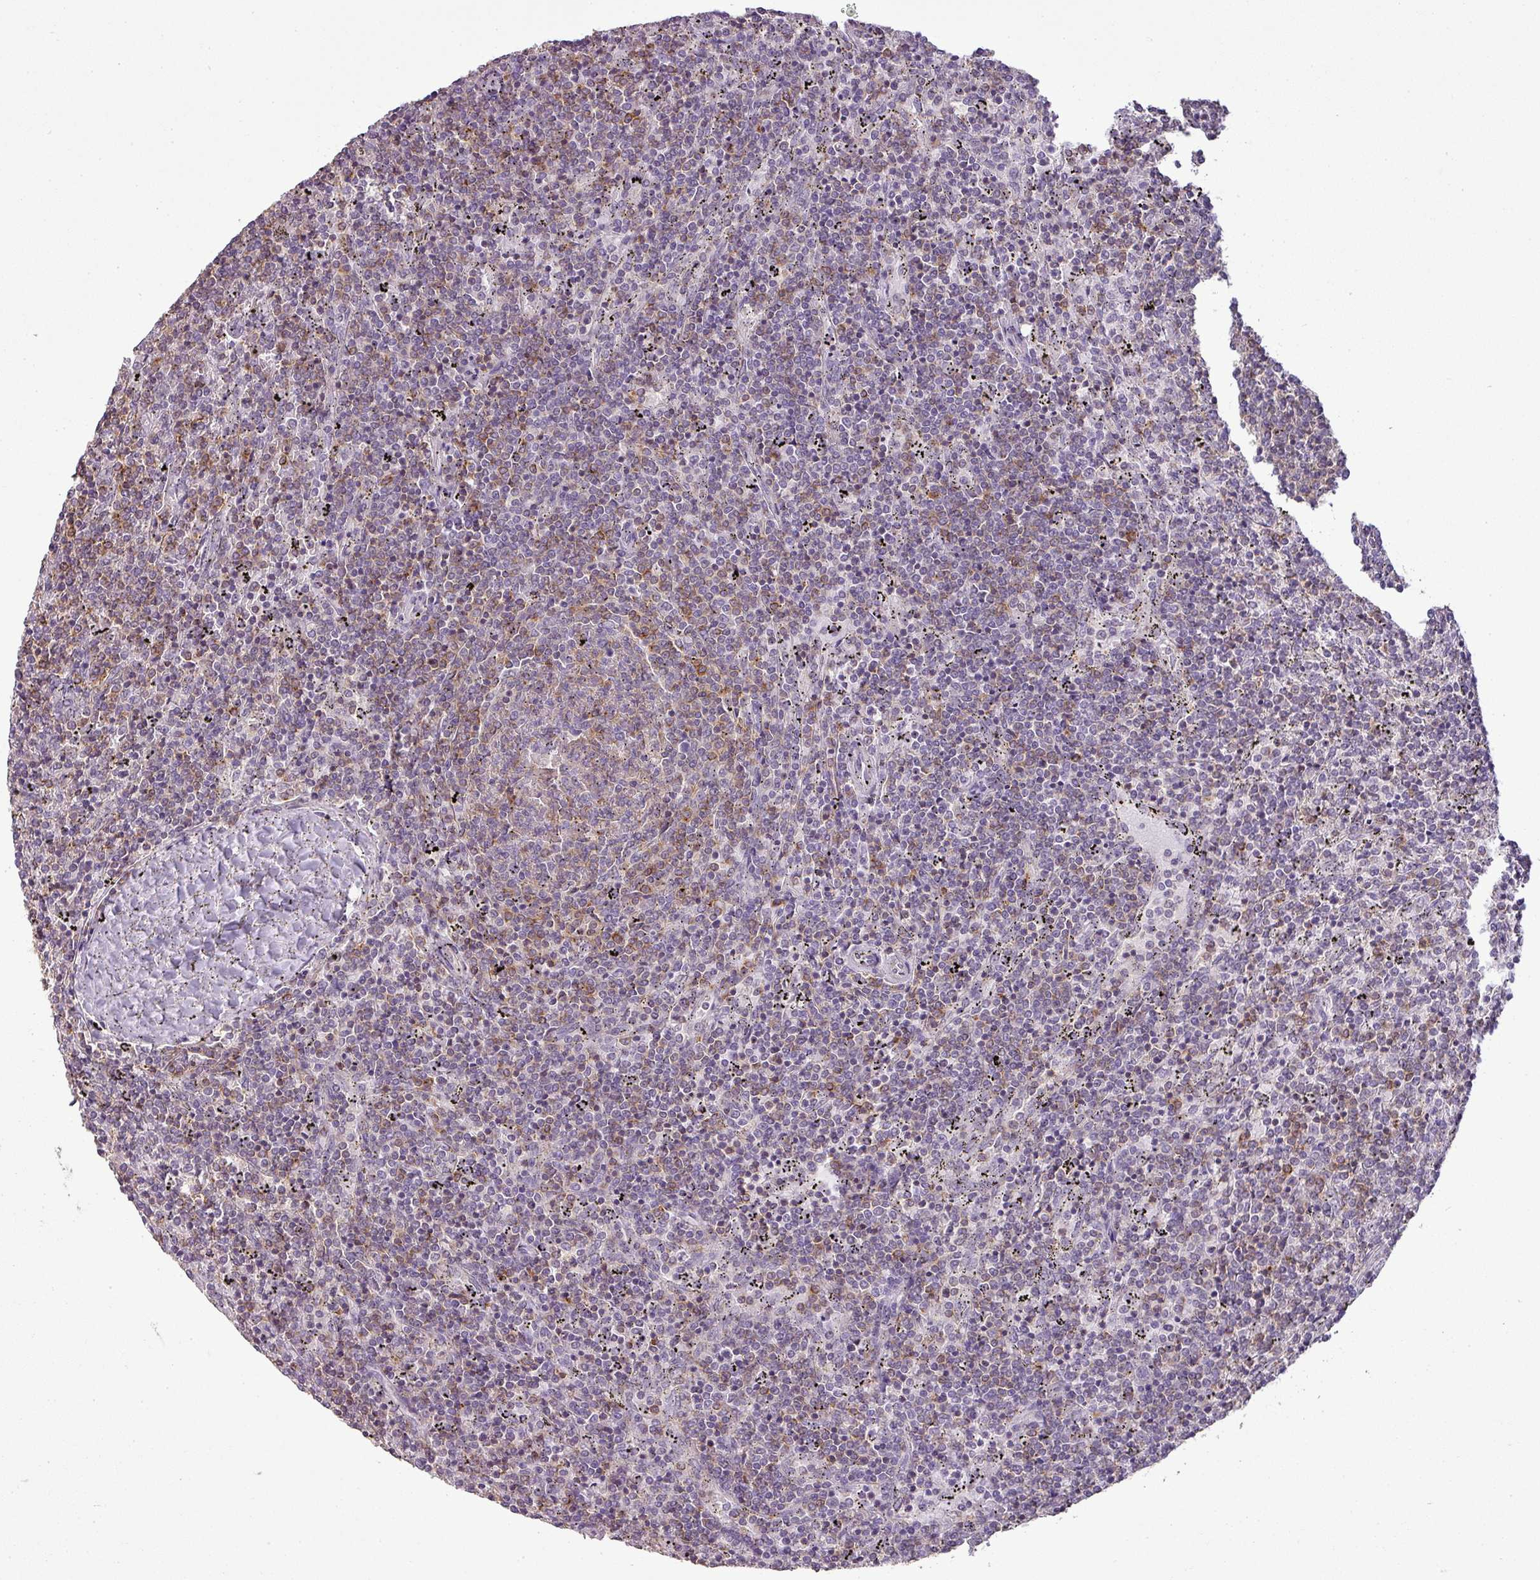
{"staining": {"intensity": "weak", "quantity": "25%-75%", "location": "cytoplasmic/membranous"}, "tissue": "lymphoma", "cell_type": "Tumor cells", "image_type": "cancer", "snomed": [{"axis": "morphology", "description": "Malignant lymphoma, non-Hodgkin's type, Low grade"}, {"axis": "topography", "description": "Spleen"}], "caption": "Lymphoma tissue shows weak cytoplasmic/membranous staining in about 25%-75% of tumor cells Nuclei are stained in blue.", "gene": "LY9", "patient": {"sex": "female", "age": 50}}